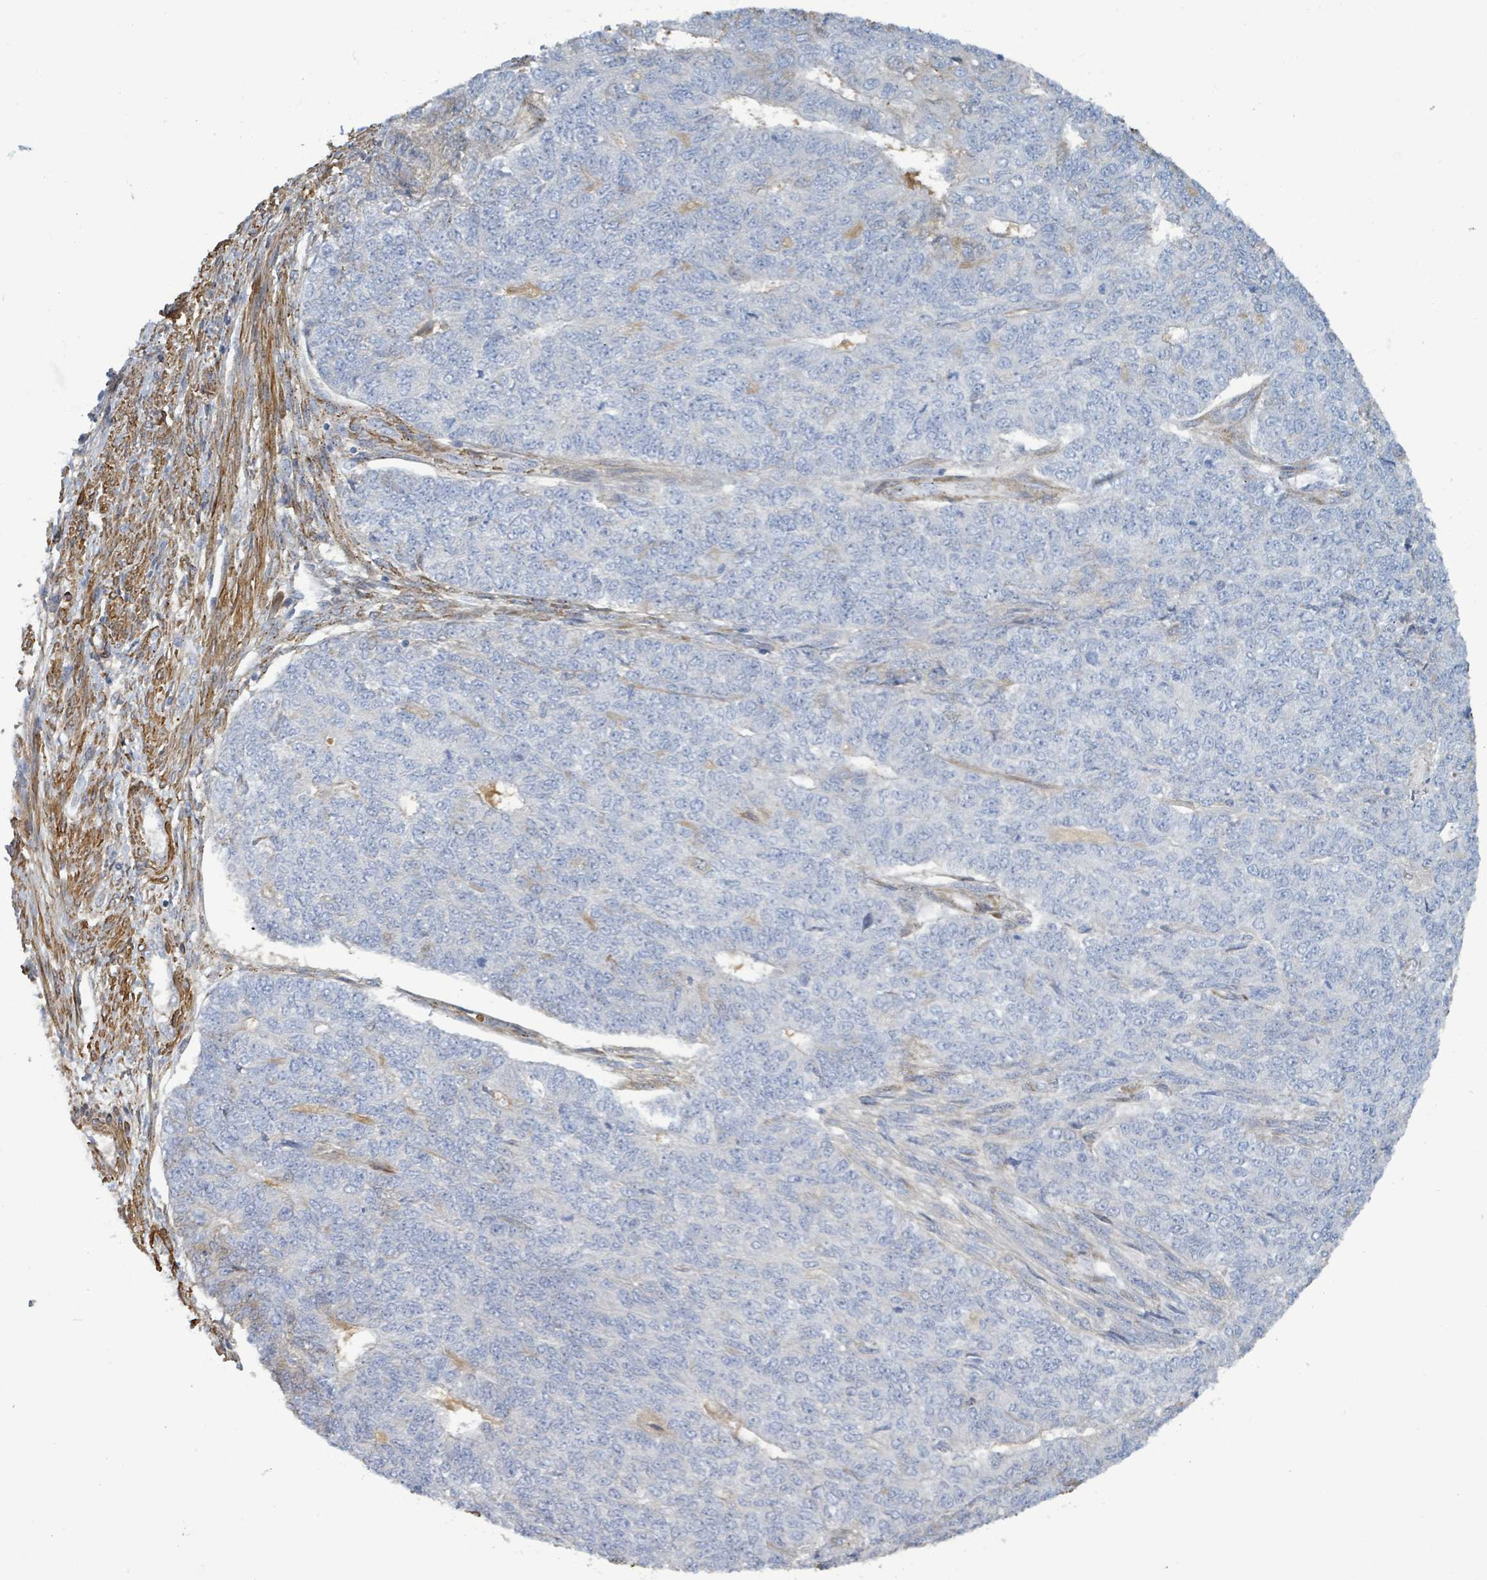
{"staining": {"intensity": "negative", "quantity": "none", "location": "none"}, "tissue": "endometrial cancer", "cell_type": "Tumor cells", "image_type": "cancer", "snomed": [{"axis": "morphology", "description": "Adenocarcinoma, NOS"}, {"axis": "topography", "description": "Endometrium"}], "caption": "This is an IHC photomicrograph of human endometrial cancer (adenocarcinoma). There is no positivity in tumor cells.", "gene": "DMRTC1B", "patient": {"sex": "female", "age": 32}}